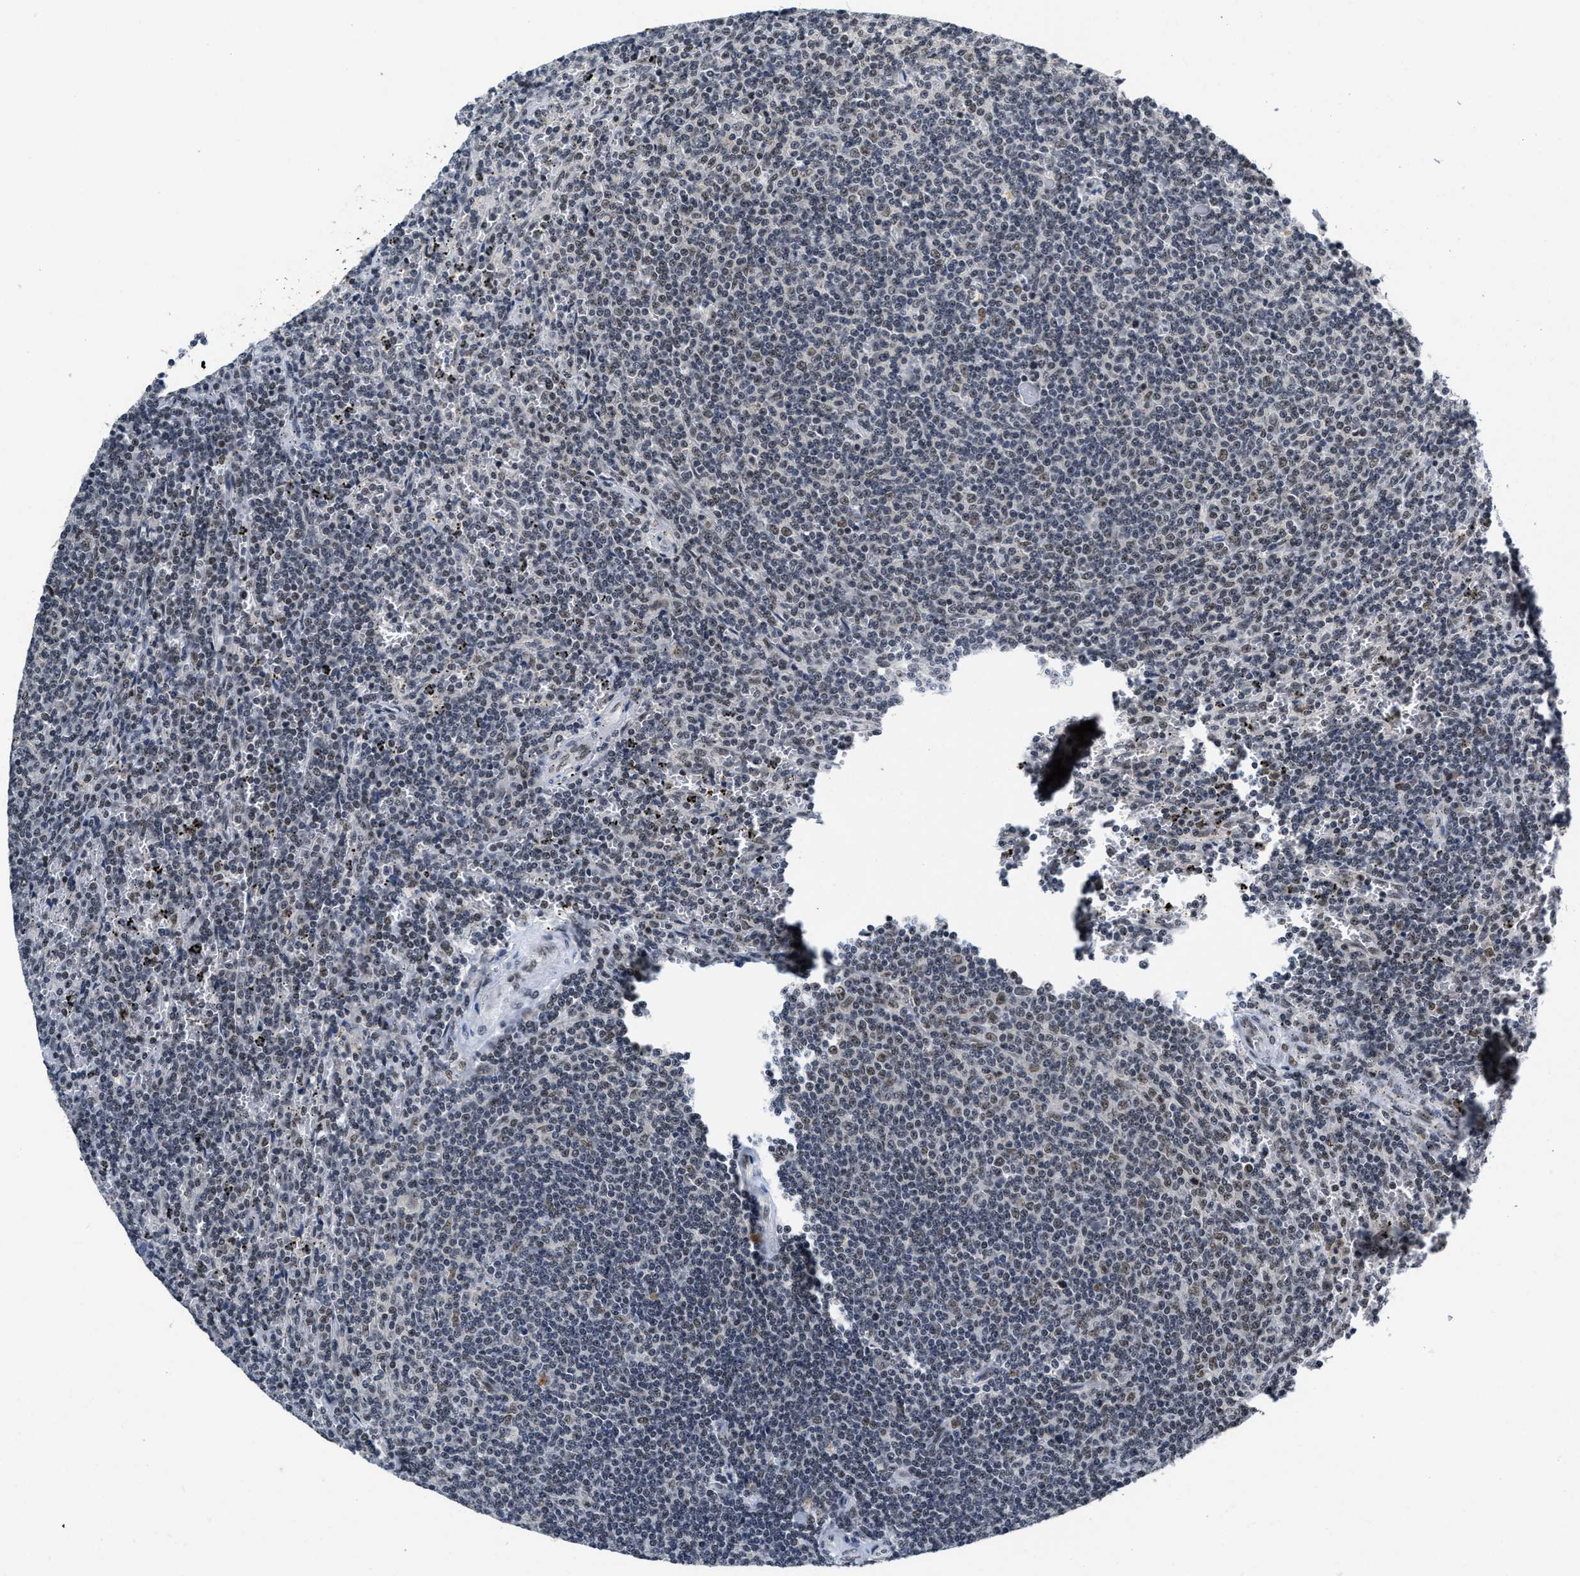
{"staining": {"intensity": "weak", "quantity": "<25%", "location": "nuclear"}, "tissue": "lymphoma", "cell_type": "Tumor cells", "image_type": "cancer", "snomed": [{"axis": "morphology", "description": "Malignant lymphoma, non-Hodgkin's type, Low grade"}, {"axis": "topography", "description": "Spleen"}], "caption": "Immunohistochemical staining of human low-grade malignant lymphoma, non-Hodgkin's type shows no significant staining in tumor cells.", "gene": "INIP", "patient": {"sex": "female", "age": 50}}